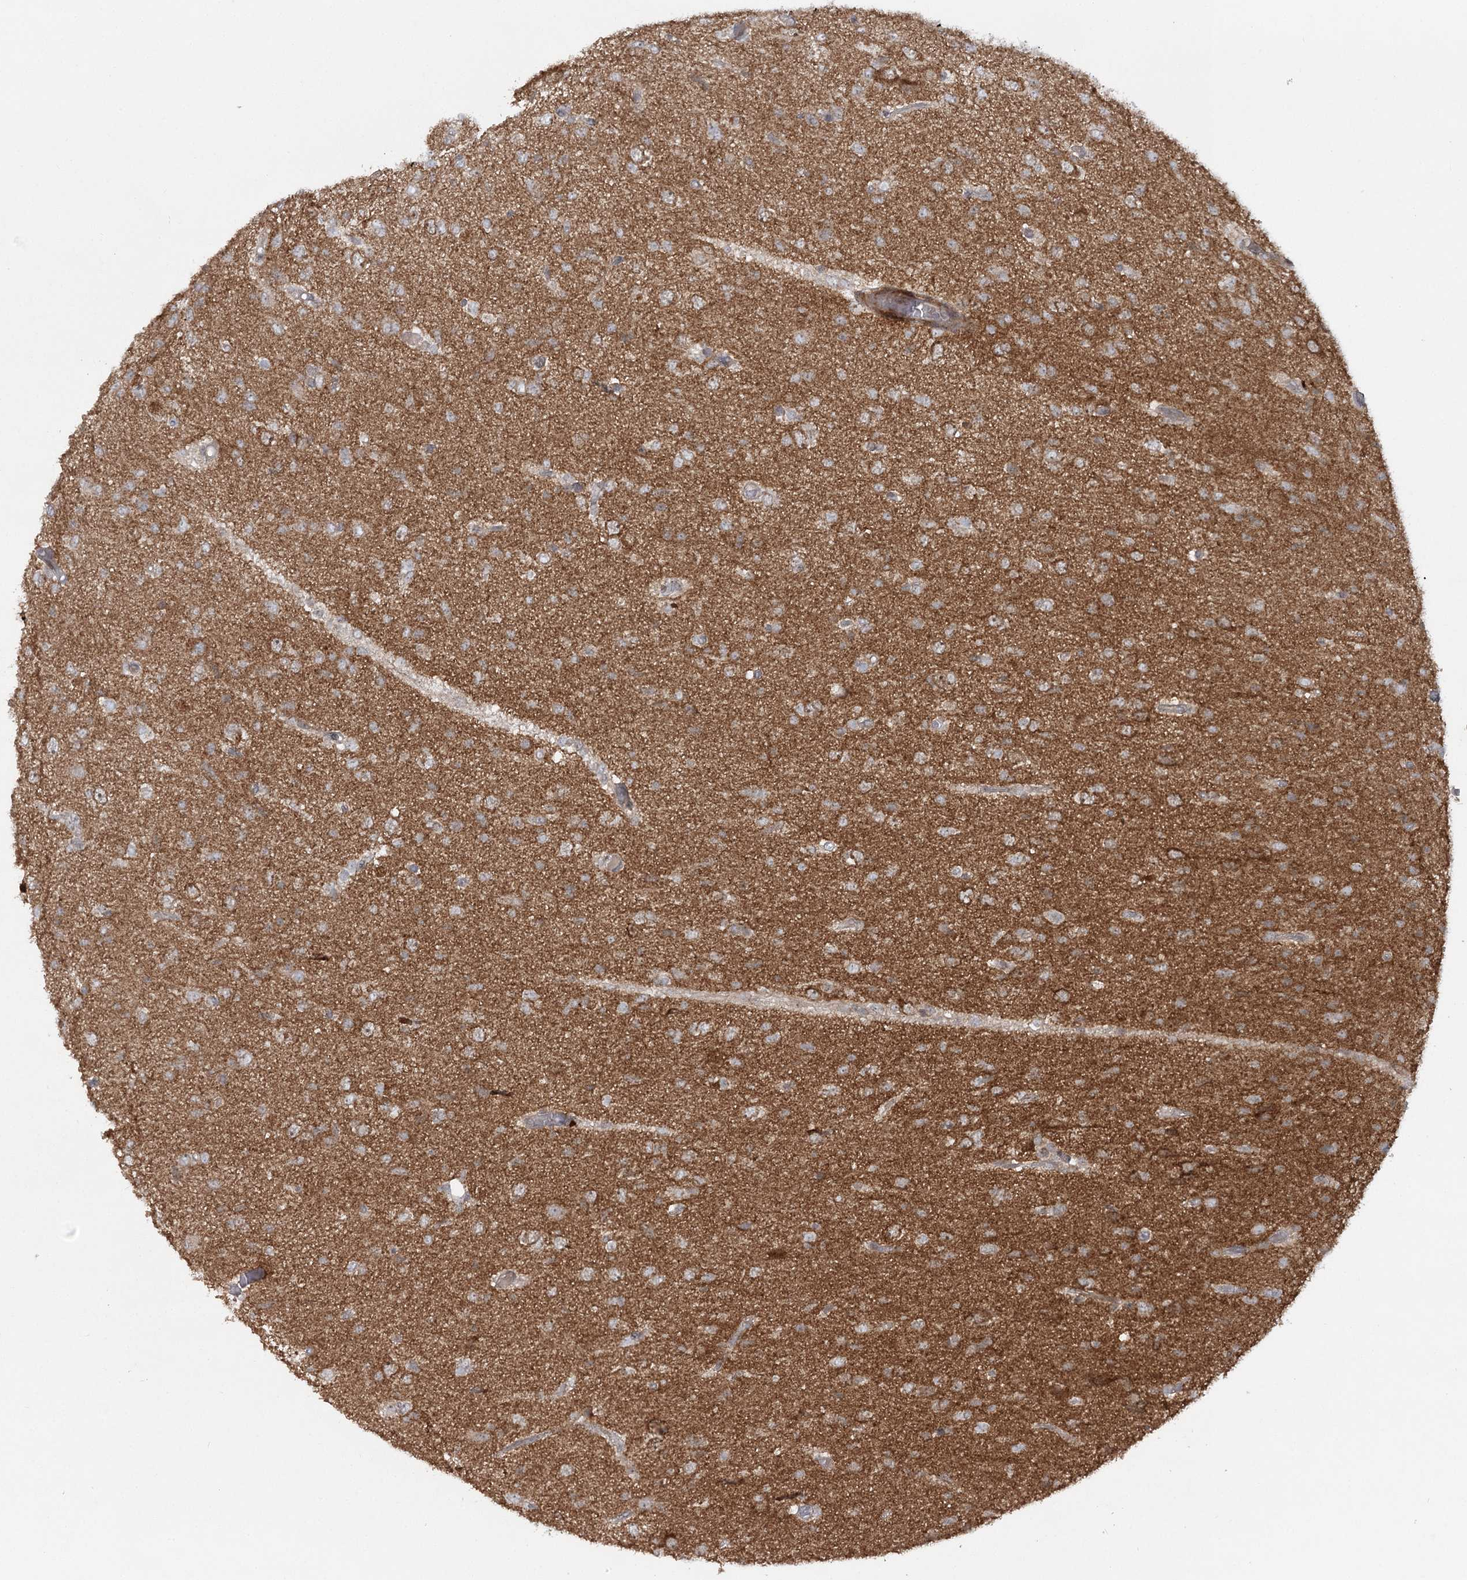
{"staining": {"intensity": "negative", "quantity": "none", "location": "none"}, "tissue": "glioma", "cell_type": "Tumor cells", "image_type": "cancer", "snomed": [{"axis": "morphology", "description": "Glioma, malignant, High grade"}, {"axis": "topography", "description": "Brain"}], "caption": "A micrograph of malignant glioma (high-grade) stained for a protein displays no brown staining in tumor cells.", "gene": "SH2D3A", "patient": {"sex": "female", "age": 59}}